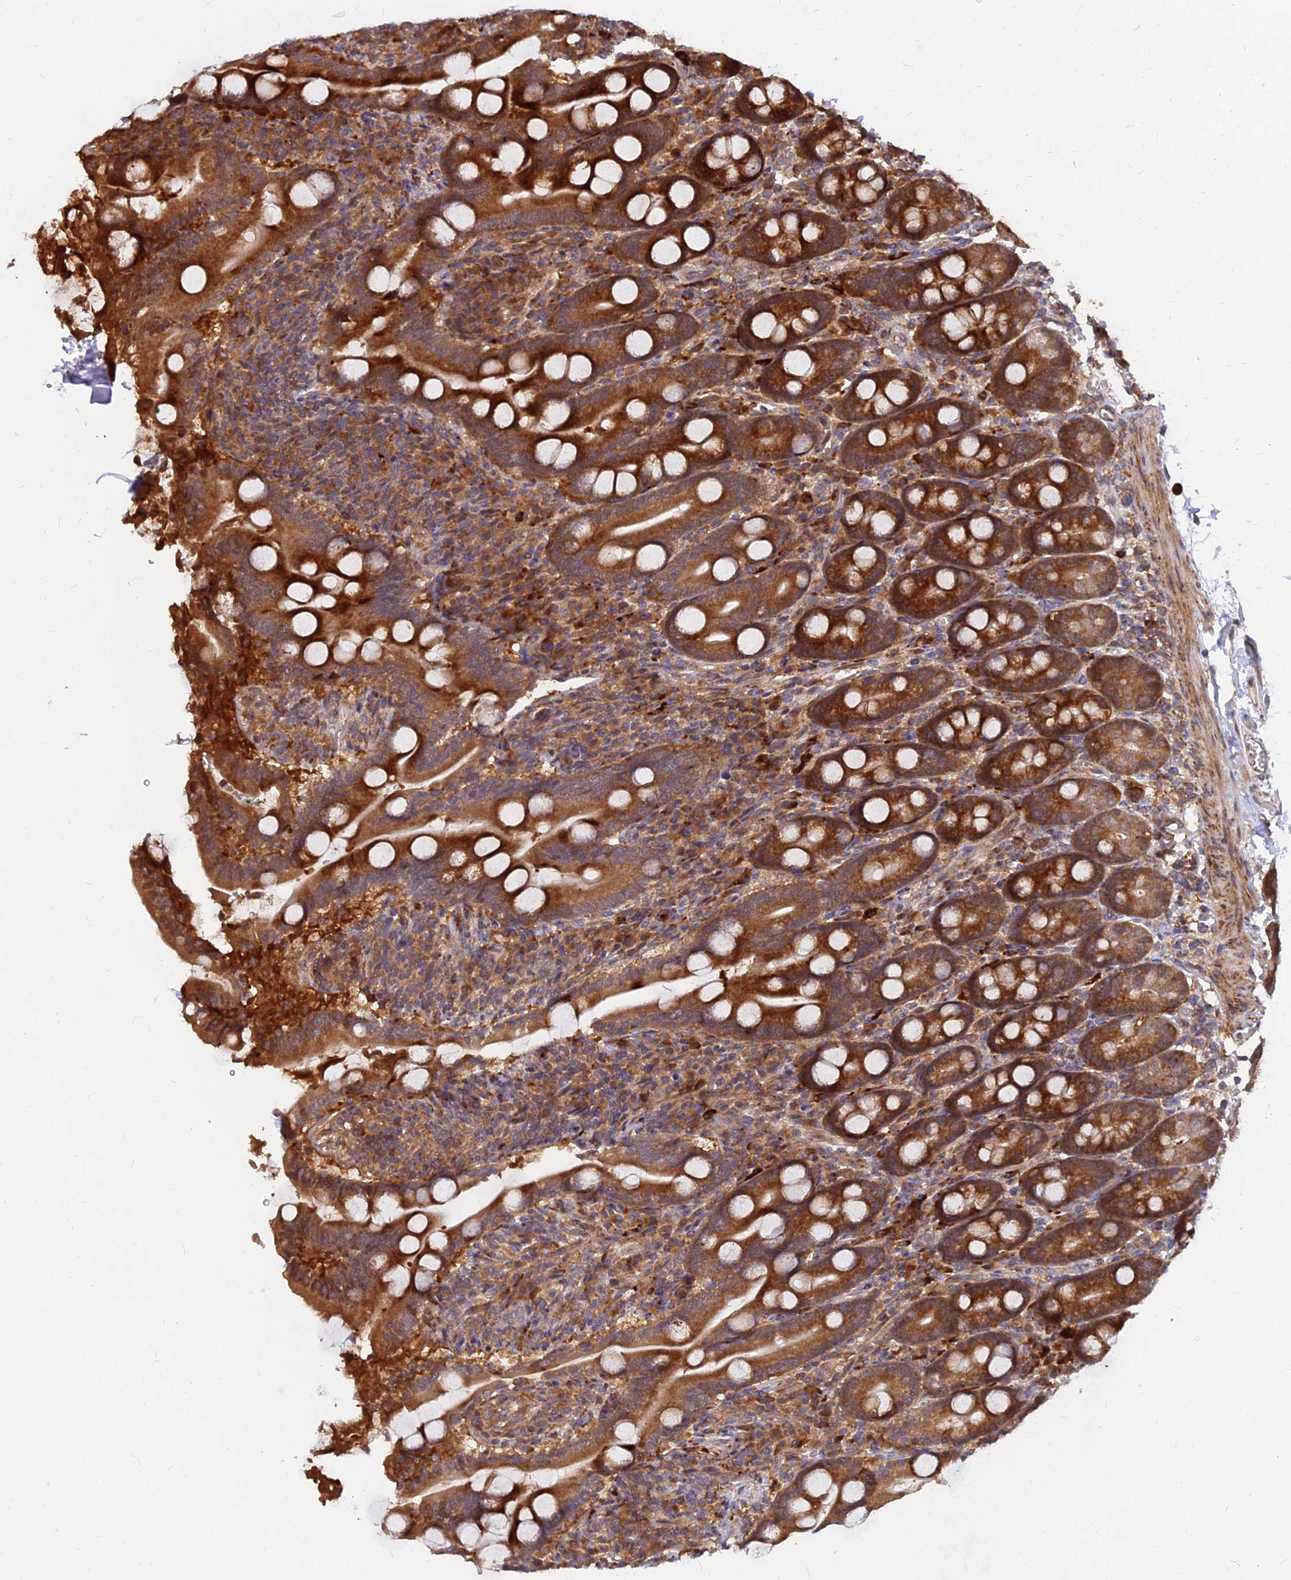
{"staining": {"intensity": "strong", "quantity": ">75%", "location": "cytoplasmic/membranous"}, "tissue": "duodenum", "cell_type": "Glandular cells", "image_type": "normal", "snomed": [{"axis": "morphology", "description": "Normal tissue, NOS"}, {"axis": "topography", "description": "Duodenum"}], "caption": "Strong cytoplasmic/membranous positivity for a protein is identified in about >75% of glandular cells of benign duodenum using IHC.", "gene": "CCT6A", "patient": {"sex": "male", "age": 35}}